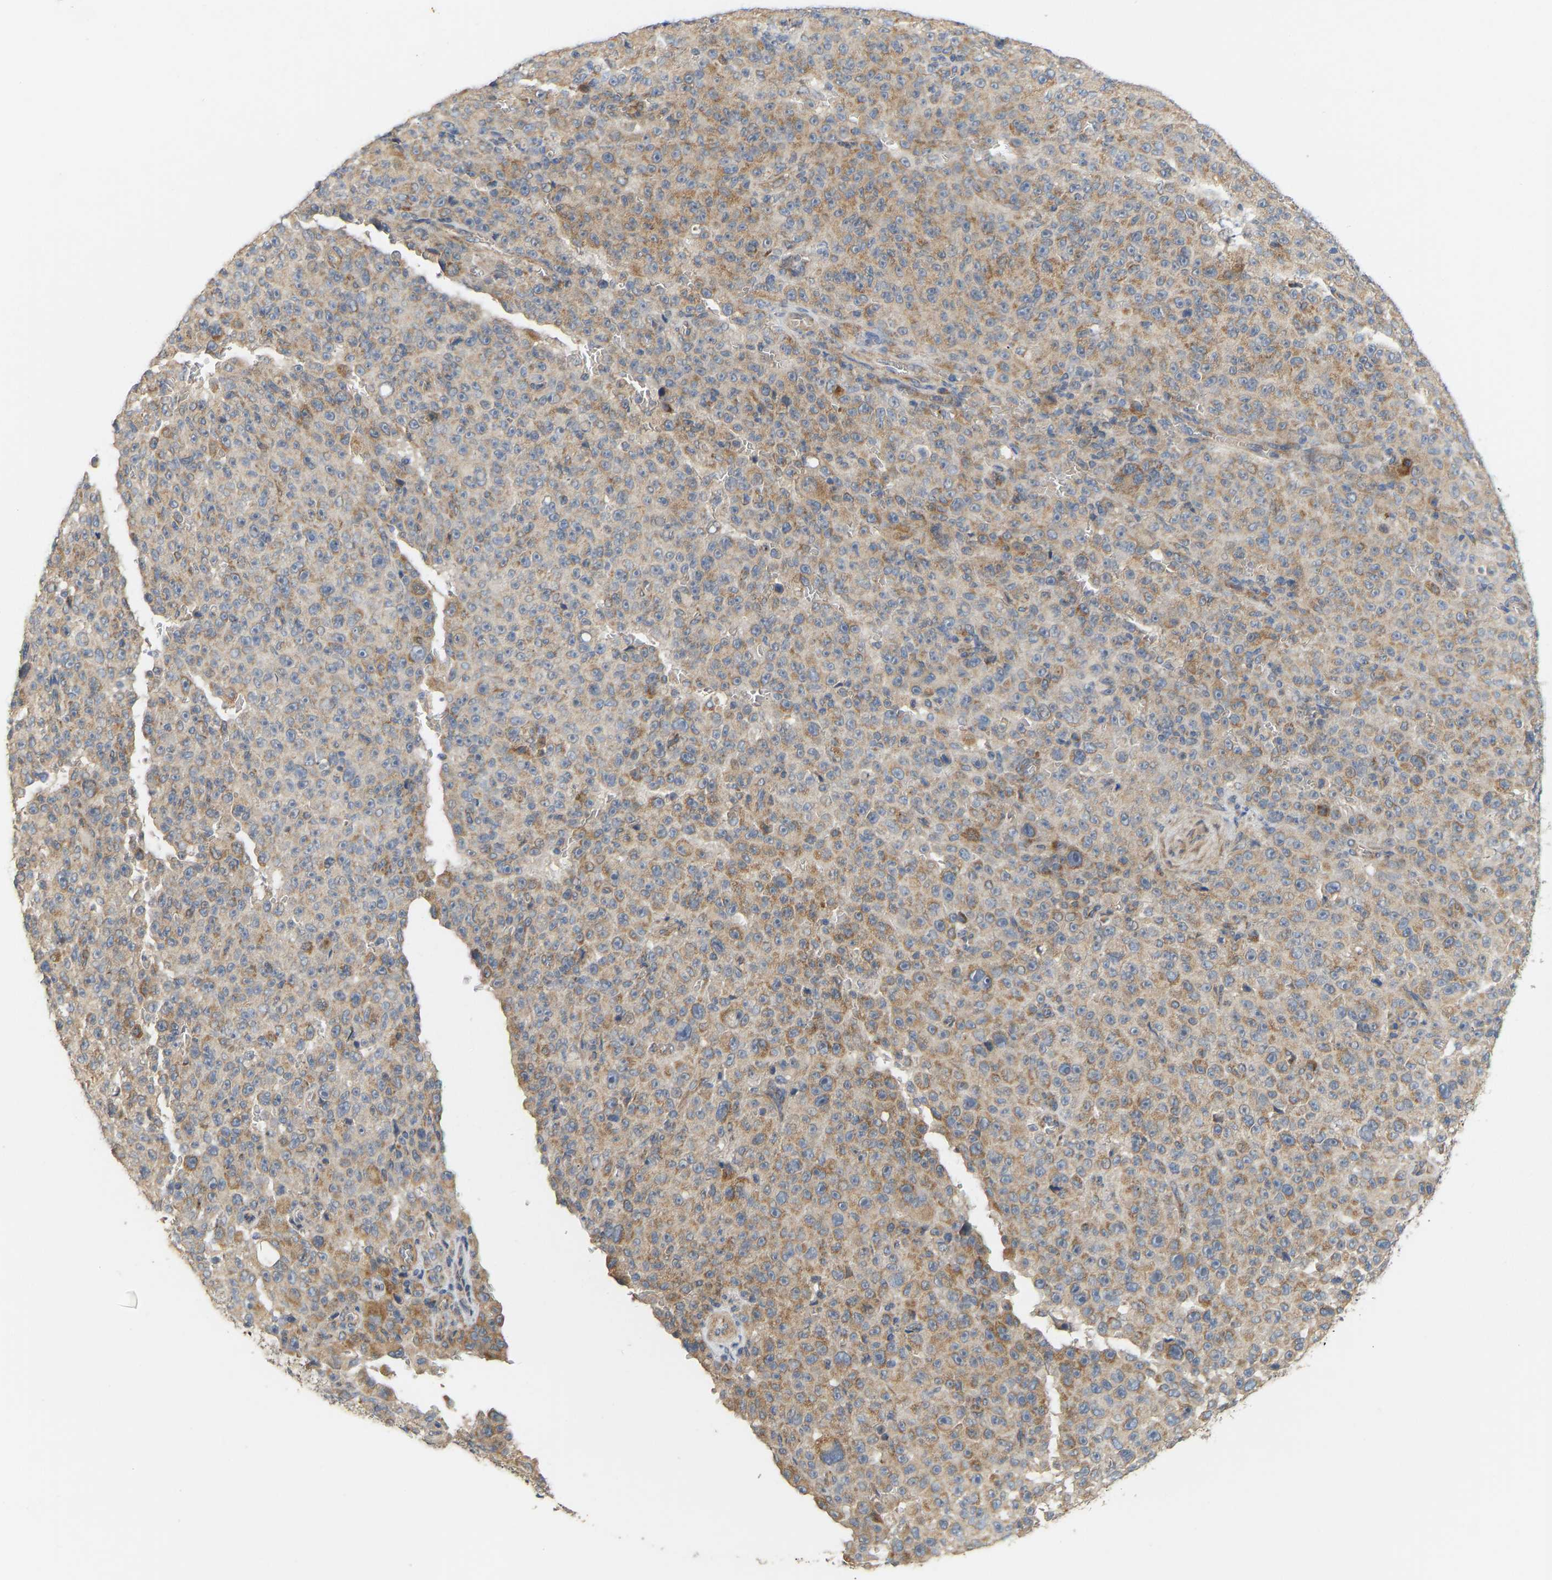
{"staining": {"intensity": "moderate", "quantity": "25%-75%", "location": "cytoplasmic/membranous"}, "tissue": "melanoma", "cell_type": "Tumor cells", "image_type": "cancer", "snomed": [{"axis": "morphology", "description": "Malignant melanoma, NOS"}, {"axis": "topography", "description": "Skin"}], "caption": "IHC micrograph of human malignant melanoma stained for a protein (brown), which demonstrates medium levels of moderate cytoplasmic/membranous staining in approximately 25%-75% of tumor cells.", "gene": "HACD2", "patient": {"sex": "female", "age": 82}}